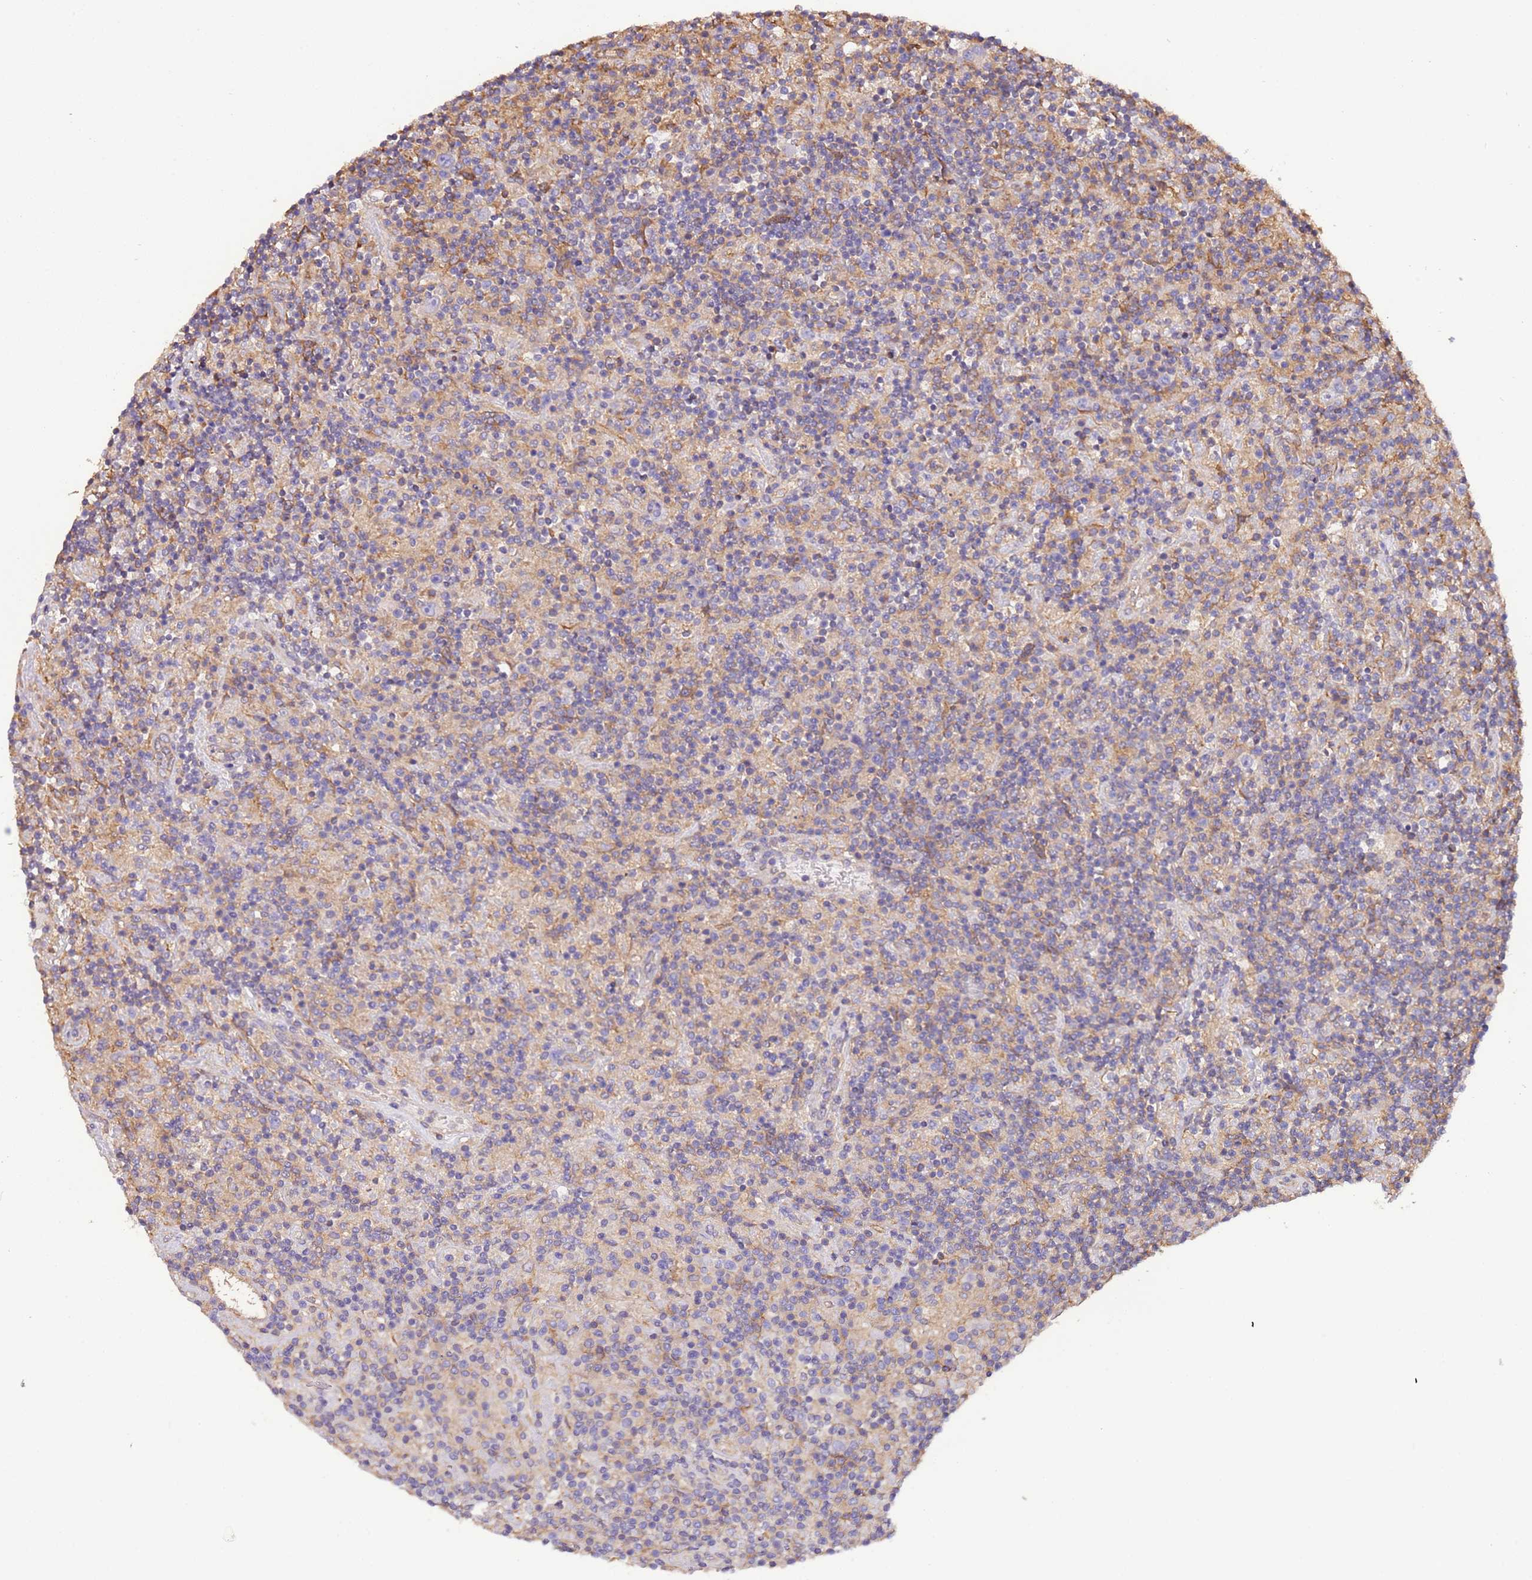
{"staining": {"intensity": "negative", "quantity": "none", "location": "none"}, "tissue": "lymphoma", "cell_type": "Tumor cells", "image_type": "cancer", "snomed": [{"axis": "morphology", "description": "Hodgkin's disease, NOS"}, {"axis": "topography", "description": "Lymph node"}], "caption": "High magnification brightfield microscopy of Hodgkin's disease stained with DAB (brown) and counterstained with hematoxylin (blue): tumor cells show no significant positivity.", "gene": "NAALADL1", "patient": {"sex": "male", "age": 70}}